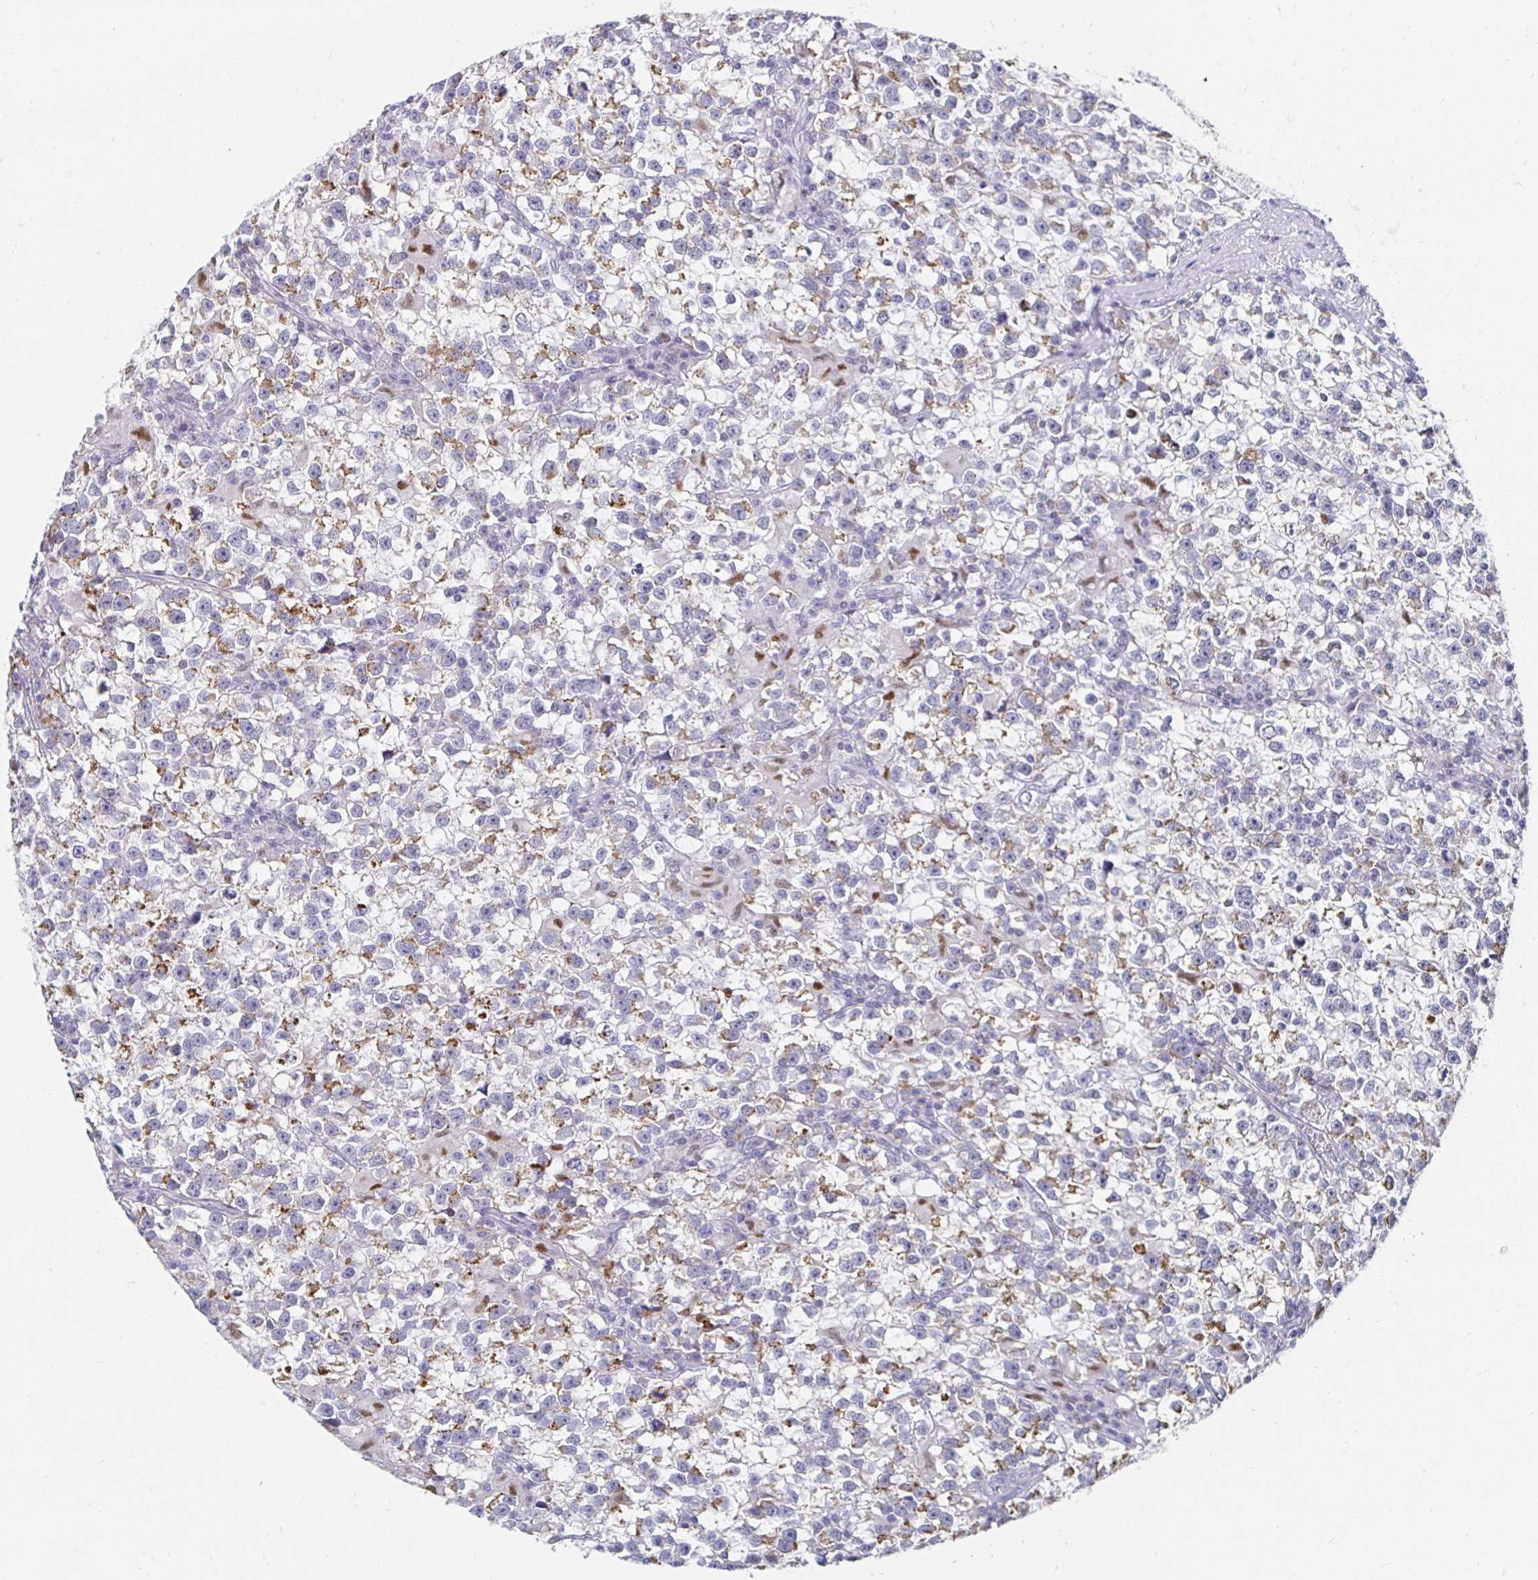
{"staining": {"intensity": "moderate", "quantity": "<25%", "location": "cytoplasmic/membranous"}, "tissue": "testis cancer", "cell_type": "Tumor cells", "image_type": "cancer", "snomed": [{"axis": "morphology", "description": "Seminoma, NOS"}, {"axis": "topography", "description": "Testis"}], "caption": "Tumor cells demonstrate moderate cytoplasmic/membranous staining in approximately <25% of cells in testis seminoma.", "gene": "NOCT", "patient": {"sex": "male", "age": 31}}